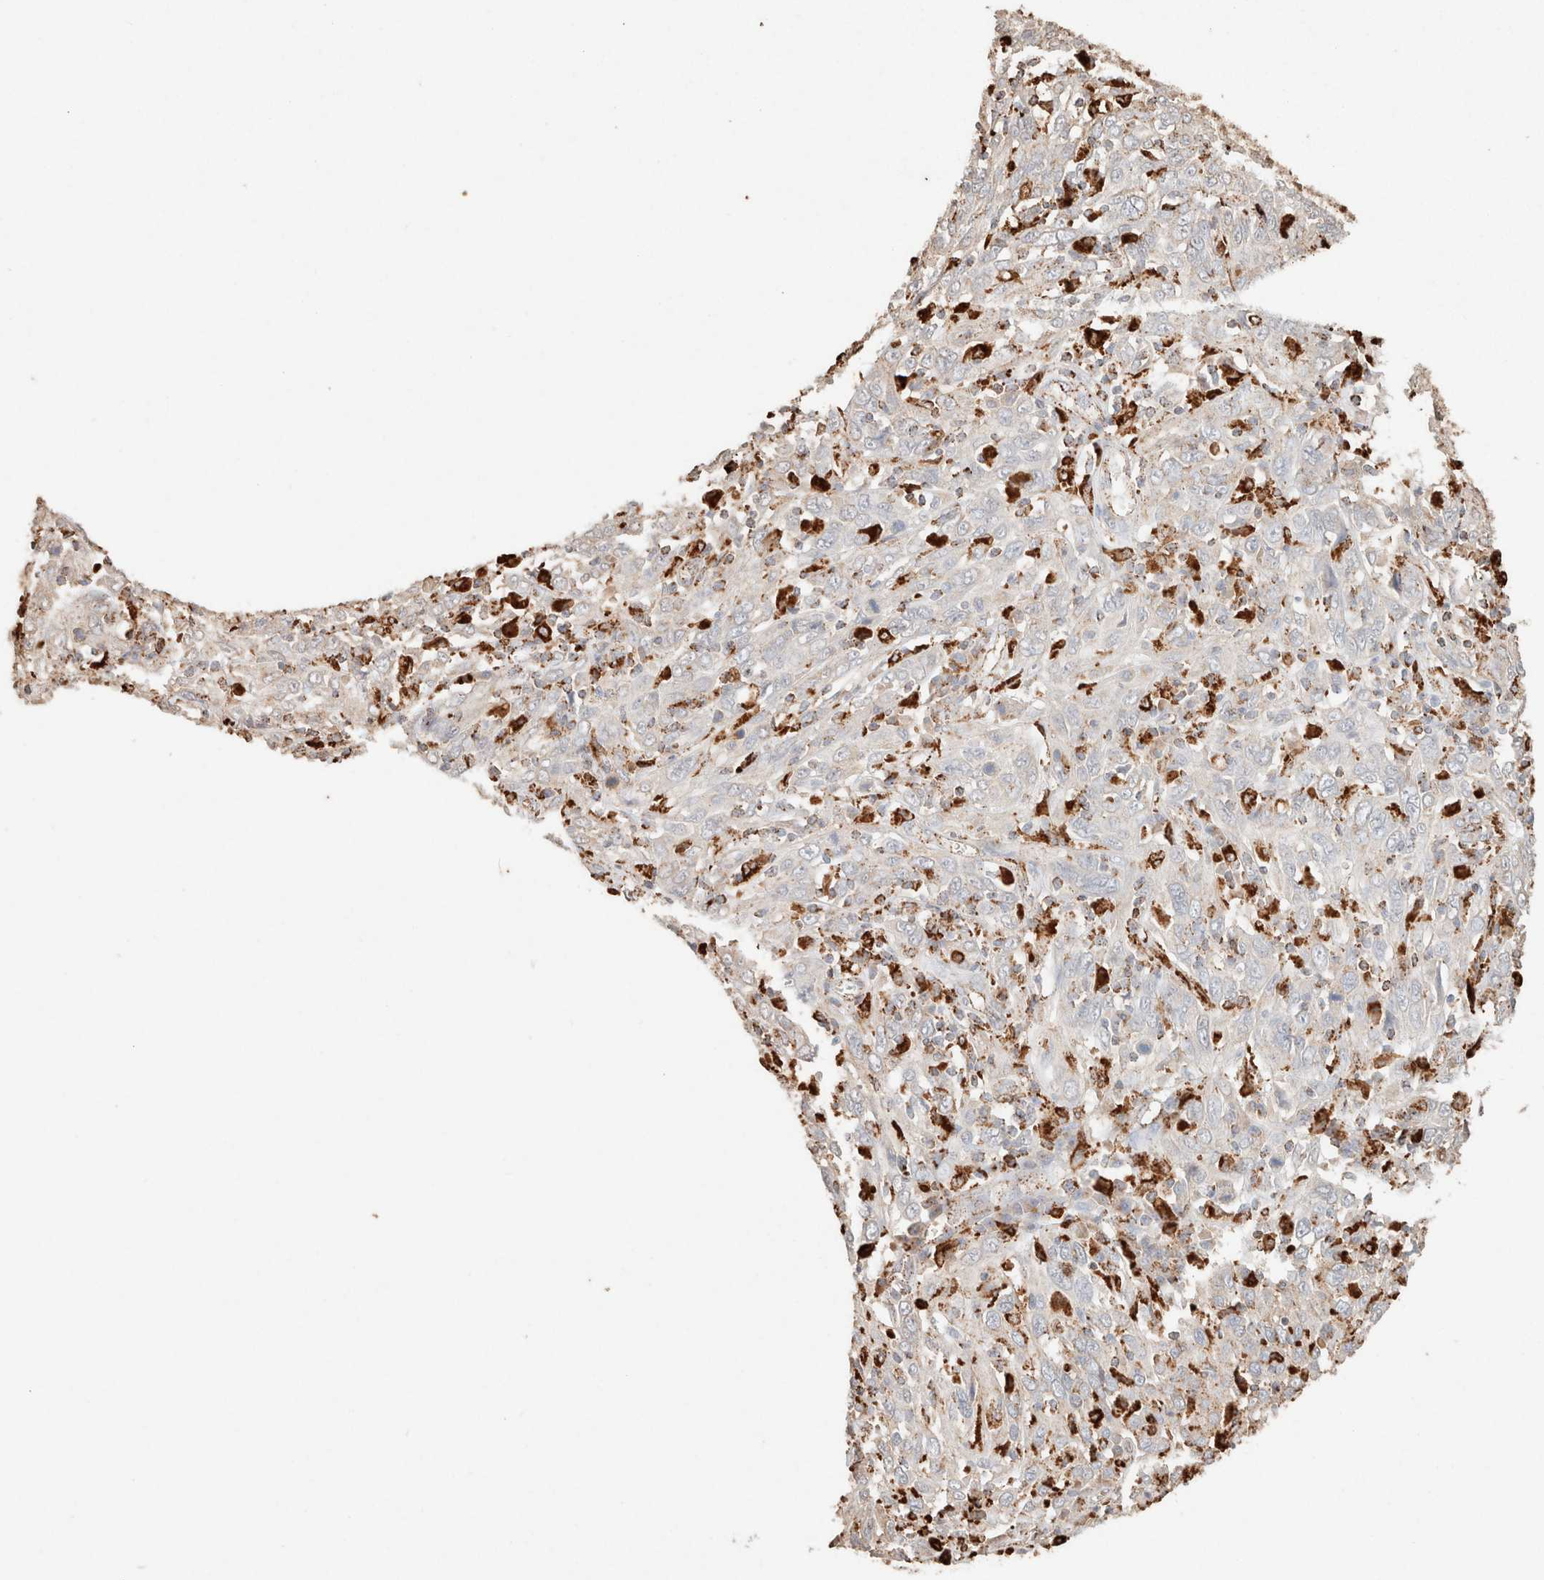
{"staining": {"intensity": "negative", "quantity": "none", "location": "none"}, "tissue": "cervical cancer", "cell_type": "Tumor cells", "image_type": "cancer", "snomed": [{"axis": "morphology", "description": "Squamous cell carcinoma, NOS"}, {"axis": "topography", "description": "Cervix"}], "caption": "Immunohistochemical staining of human cervical cancer displays no significant positivity in tumor cells.", "gene": "CTSC", "patient": {"sex": "female", "age": 46}}